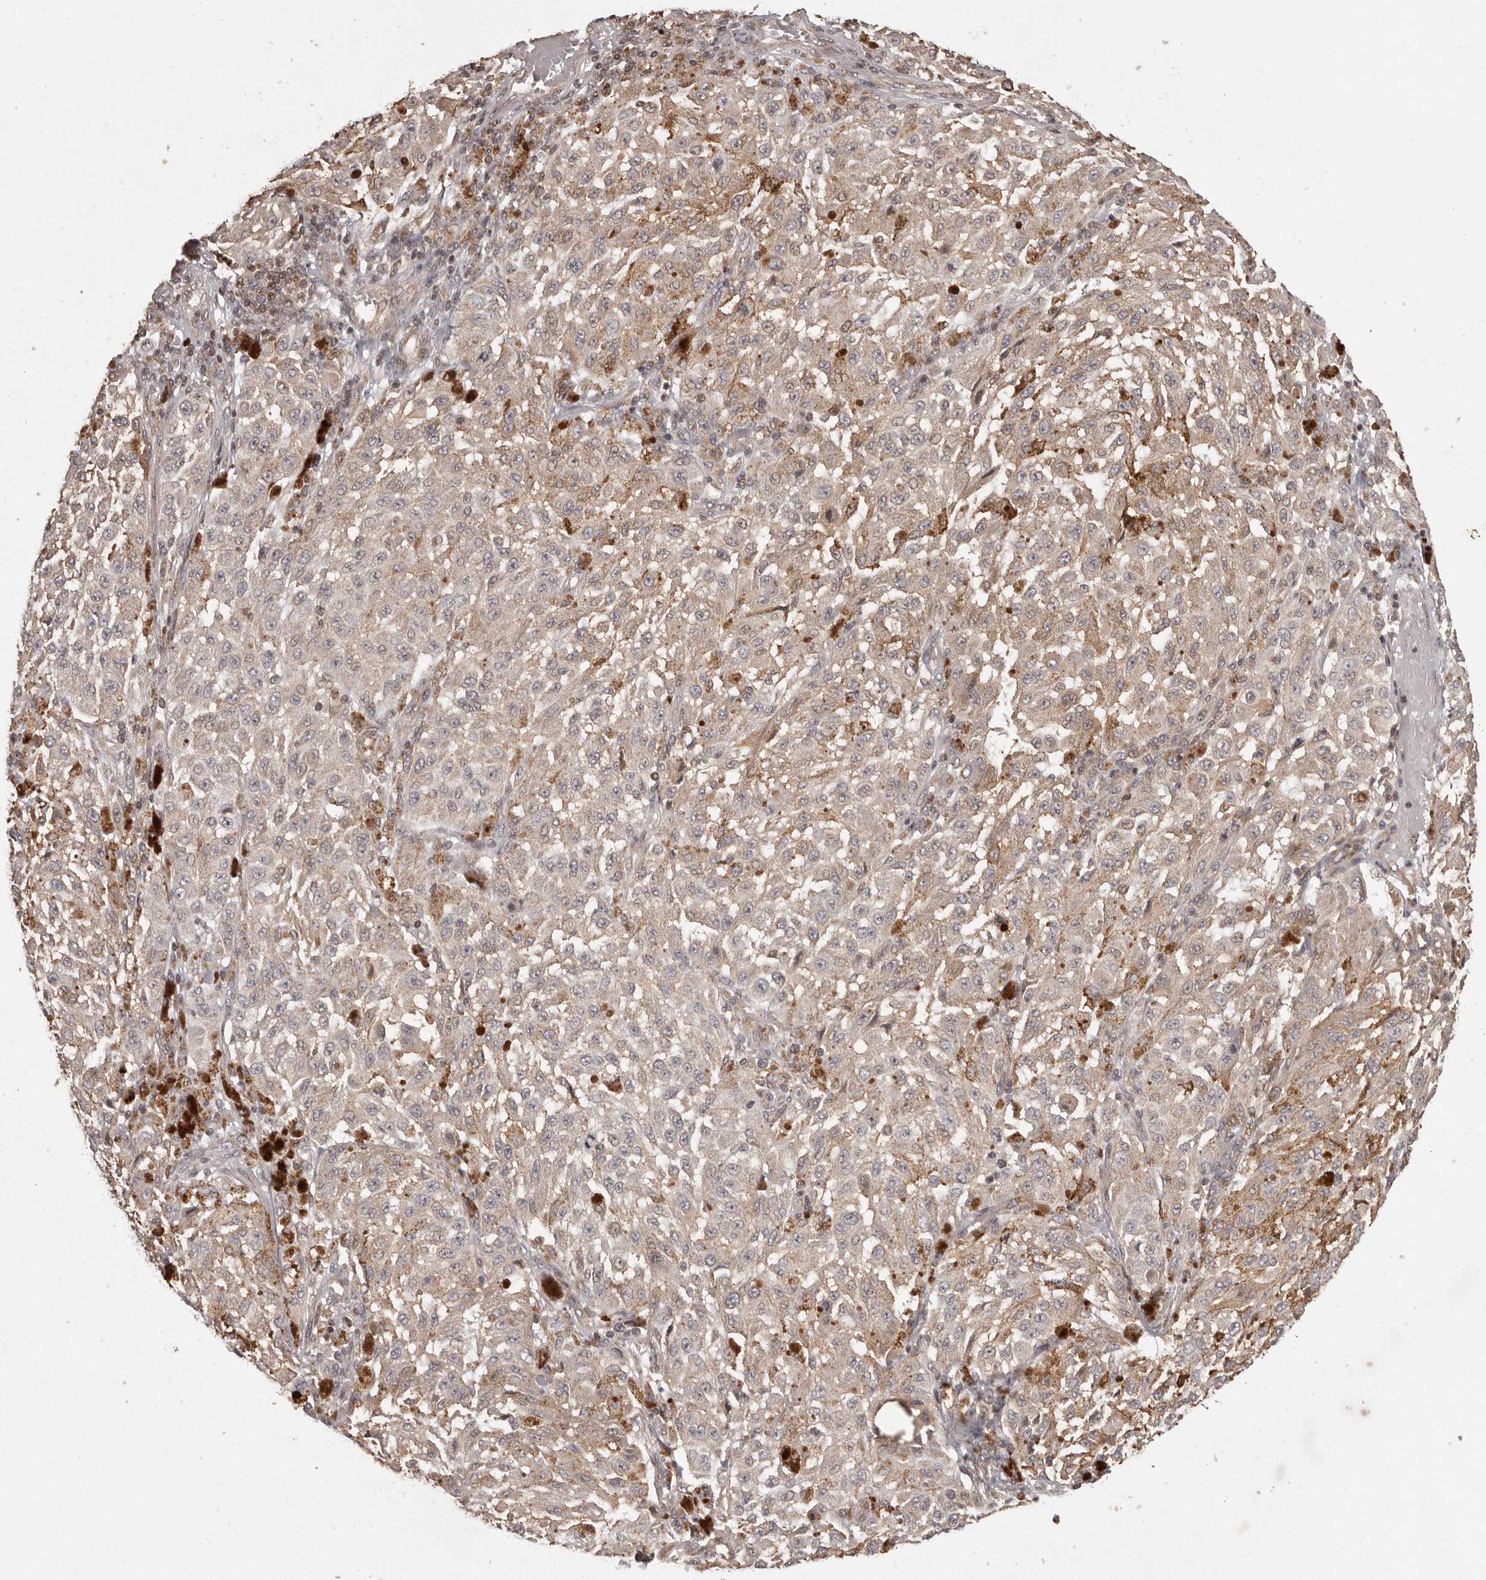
{"staining": {"intensity": "weak", "quantity": "25%-75%", "location": "cytoplasmic/membranous"}, "tissue": "melanoma", "cell_type": "Tumor cells", "image_type": "cancer", "snomed": [{"axis": "morphology", "description": "Malignant melanoma, NOS"}, {"axis": "topography", "description": "Skin"}], "caption": "About 25%-75% of tumor cells in melanoma display weak cytoplasmic/membranous protein positivity as visualized by brown immunohistochemical staining.", "gene": "NFKBIA", "patient": {"sex": "female", "age": 64}}